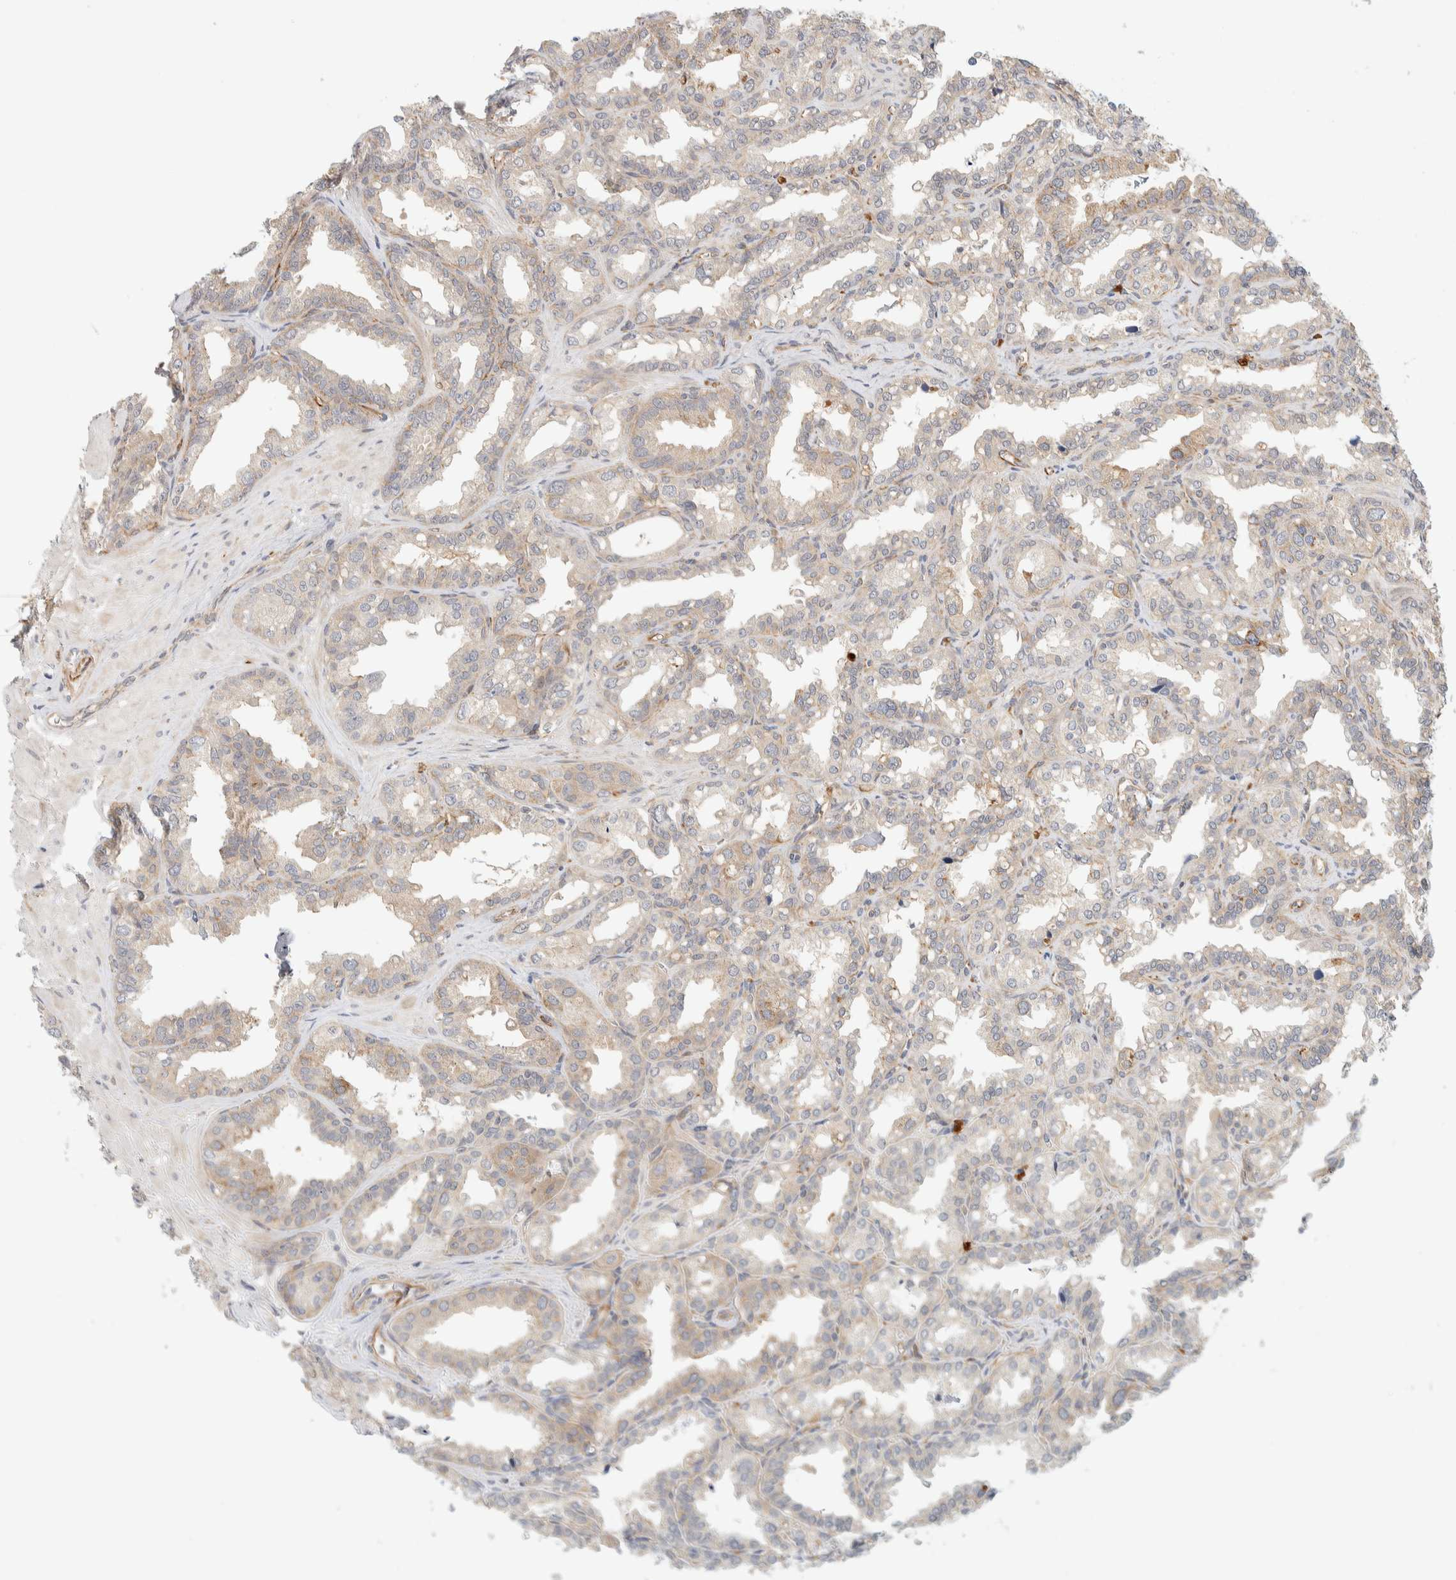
{"staining": {"intensity": "weak", "quantity": "25%-75%", "location": "cytoplasmic/membranous"}, "tissue": "seminal vesicle", "cell_type": "Glandular cells", "image_type": "normal", "snomed": [{"axis": "morphology", "description": "Normal tissue, NOS"}, {"axis": "topography", "description": "Prostate"}, {"axis": "topography", "description": "Seminal veicle"}], "caption": "Normal seminal vesicle was stained to show a protein in brown. There is low levels of weak cytoplasmic/membranous positivity in about 25%-75% of glandular cells. (Stains: DAB in brown, nuclei in blue, Microscopy: brightfield microscopy at high magnification).", "gene": "FAT1", "patient": {"sex": "male", "age": 51}}